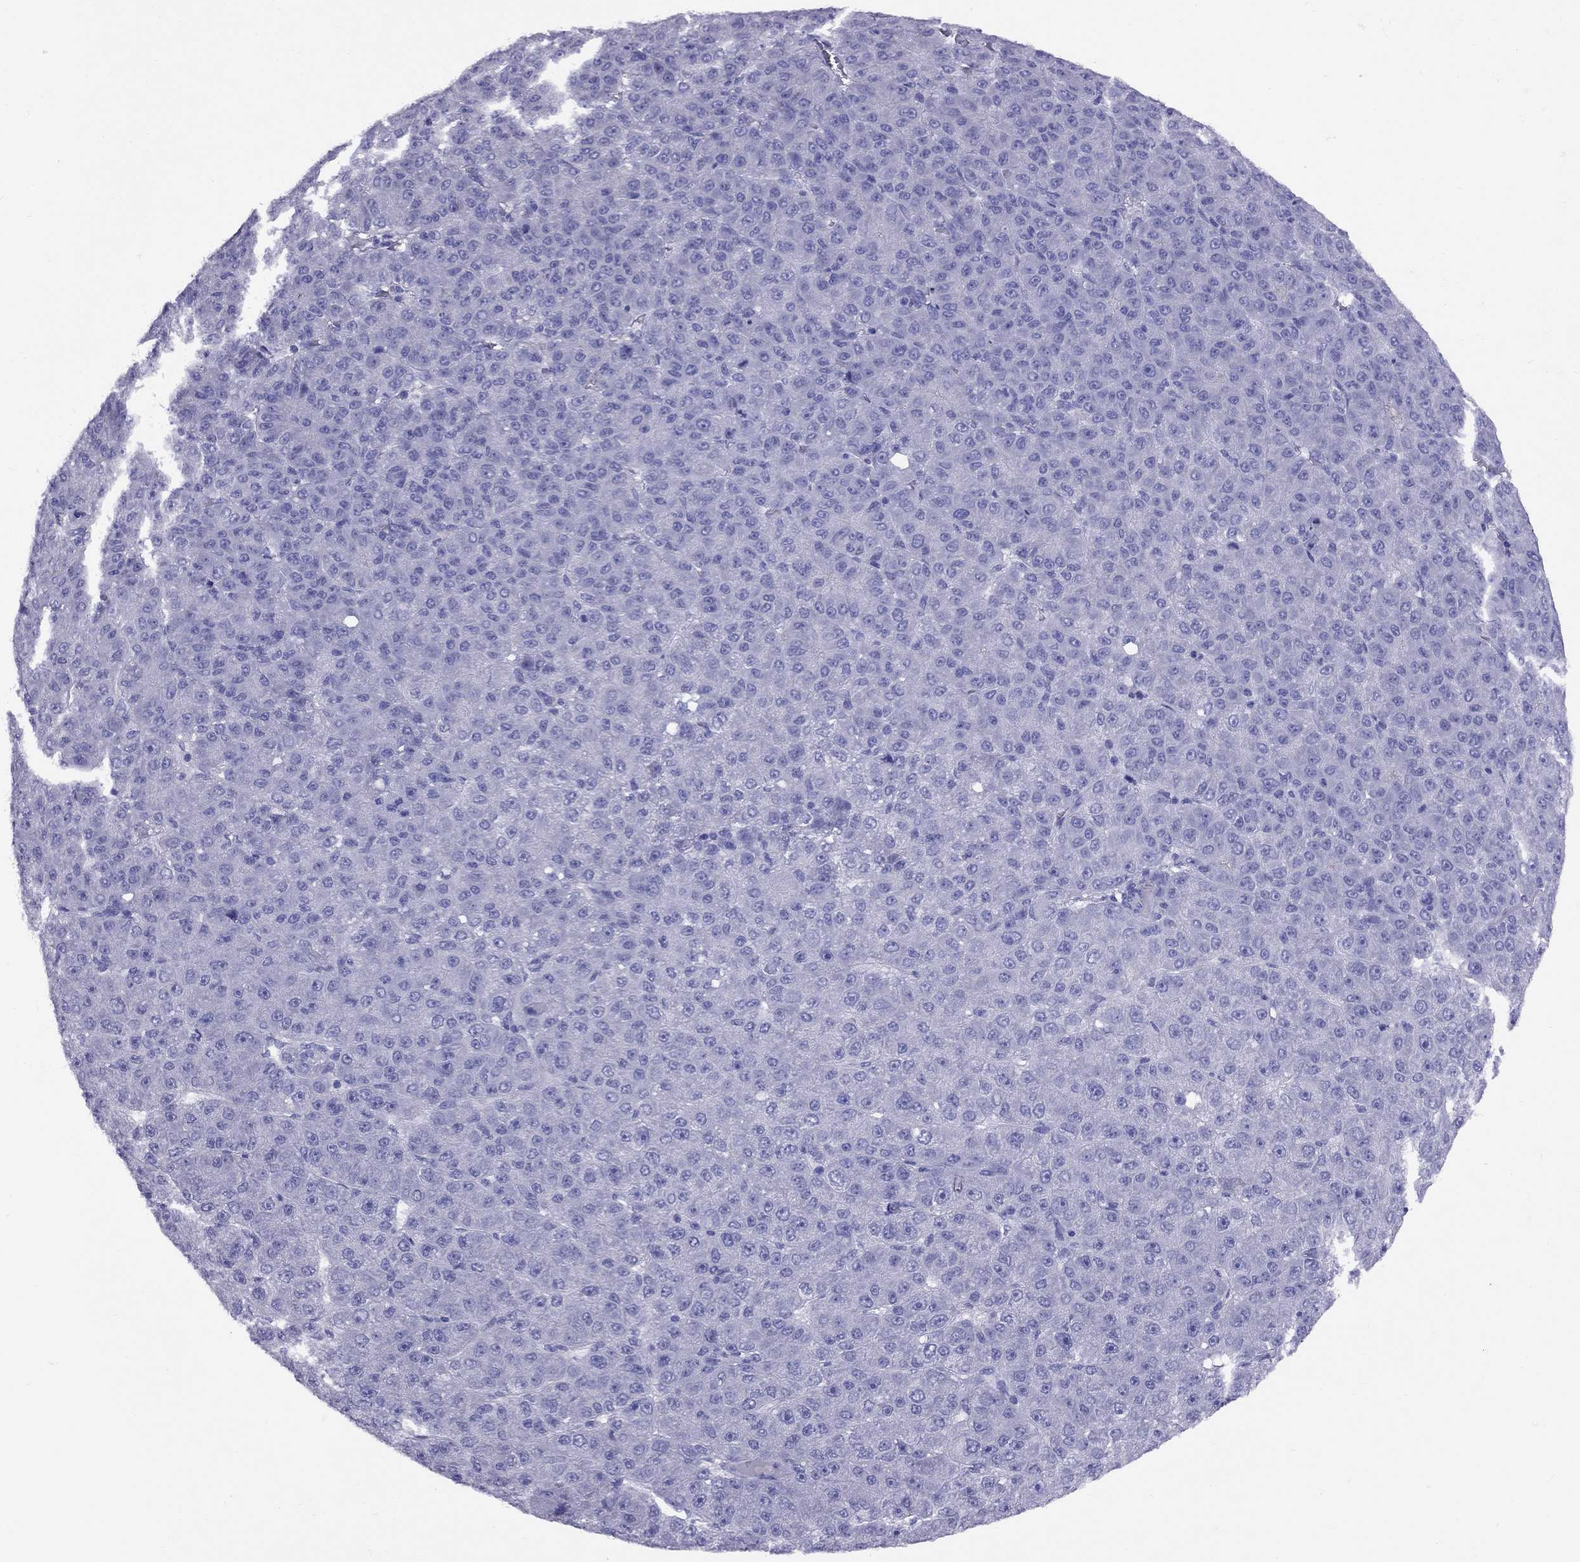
{"staining": {"intensity": "negative", "quantity": "none", "location": "none"}, "tissue": "liver cancer", "cell_type": "Tumor cells", "image_type": "cancer", "snomed": [{"axis": "morphology", "description": "Carcinoma, Hepatocellular, NOS"}, {"axis": "topography", "description": "Liver"}], "caption": "Tumor cells are negative for brown protein staining in liver cancer.", "gene": "AVPR1B", "patient": {"sex": "male", "age": 67}}